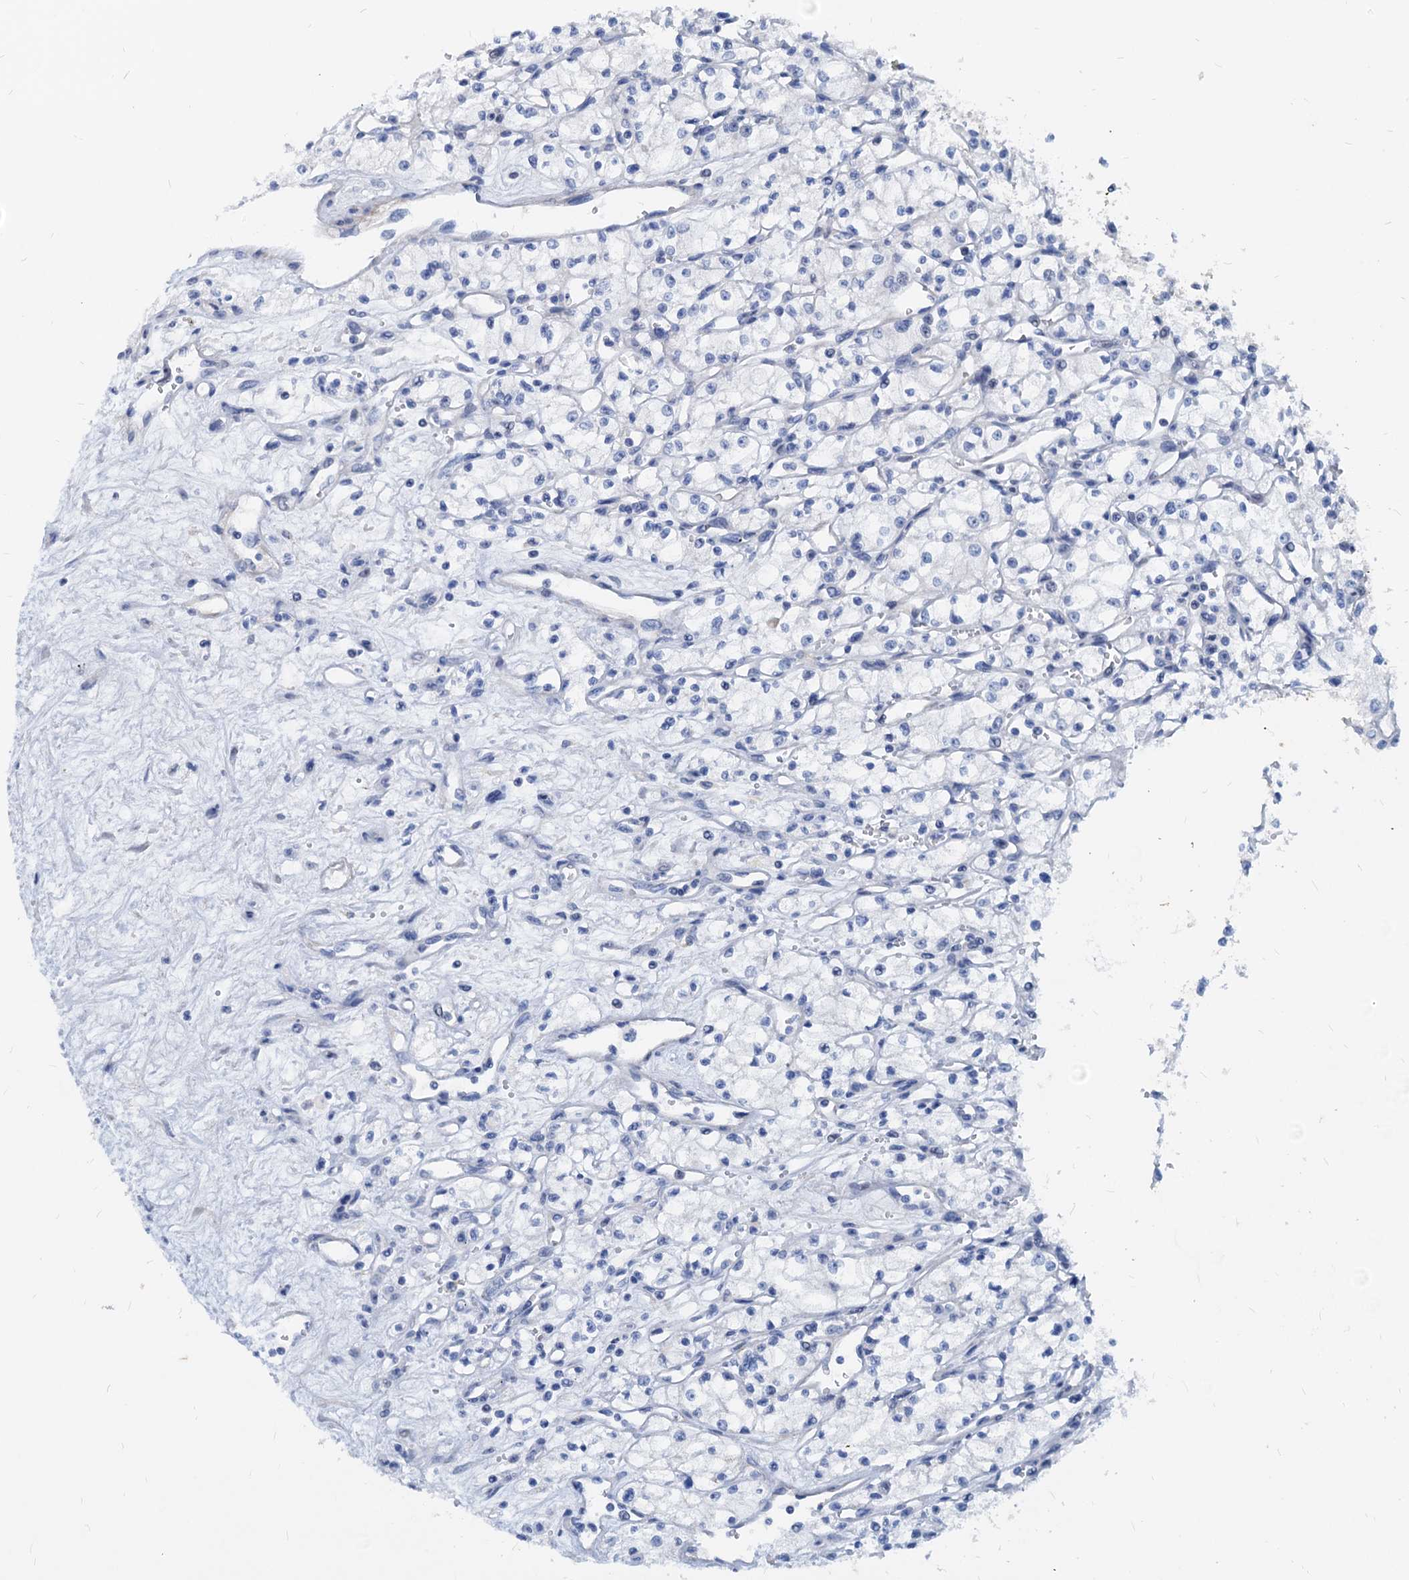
{"staining": {"intensity": "negative", "quantity": "none", "location": "none"}, "tissue": "renal cancer", "cell_type": "Tumor cells", "image_type": "cancer", "snomed": [{"axis": "morphology", "description": "Adenocarcinoma, NOS"}, {"axis": "topography", "description": "Kidney"}], "caption": "Immunohistochemical staining of renal cancer (adenocarcinoma) displays no significant staining in tumor cells.", "gene": "HSF2", "patient": {"sex": "male", "age": 59}}